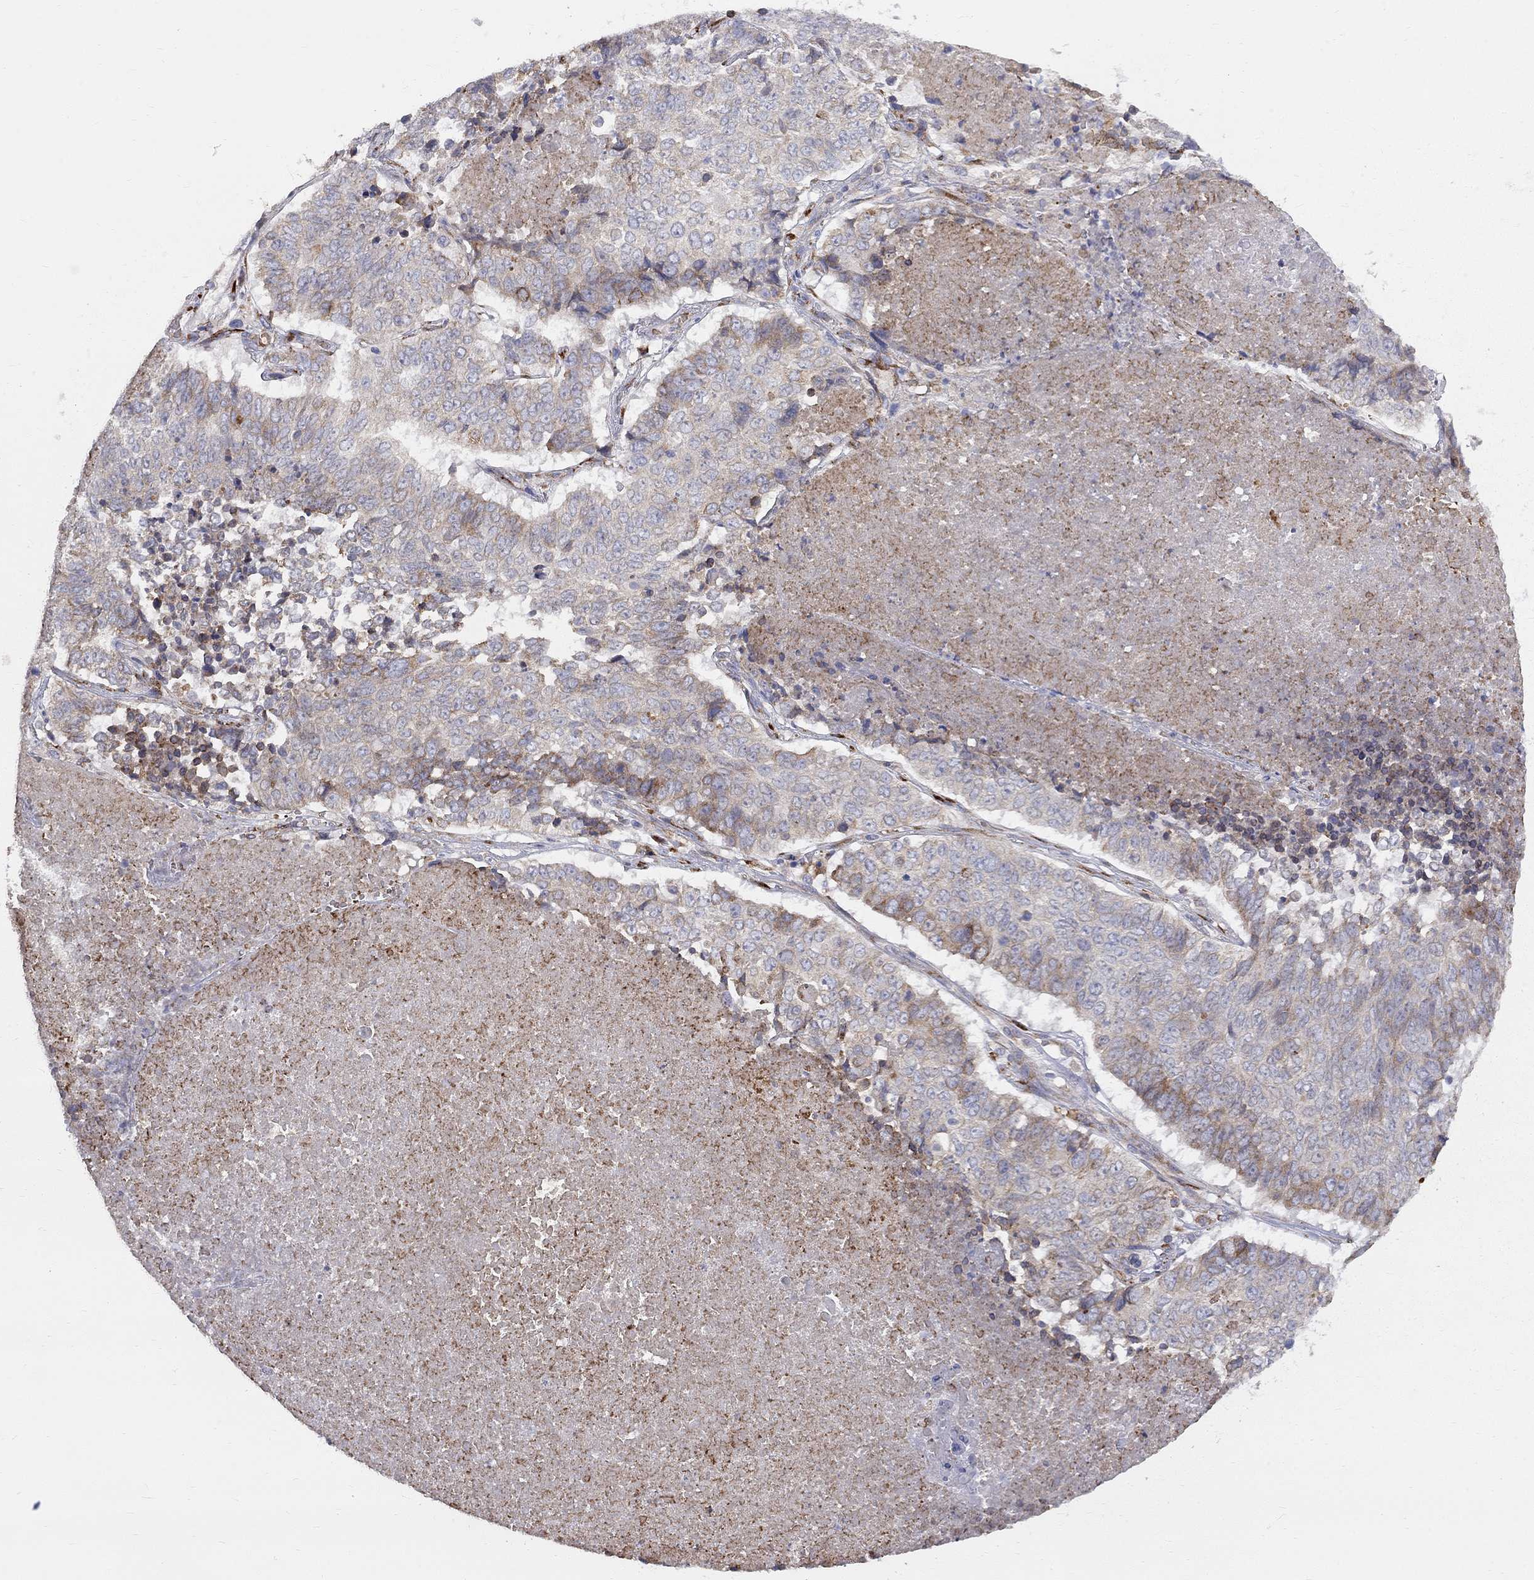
{"staining": {"intensity": "strong", "quantity": "<25%", "location": "cytoplasmic/membranous"}, "tissue": "lung cancer", "cell_type": "Tumor cells", "image_type": "cancer", "snomed": [{"axis": "morphology", "description": "Squamous cell carcinoma, NOS"}, {"axis": "topography", "description": "Lung"}], "caption": "Immunohistochemistry (DAB) staining of human lung squamous cell carcinoma displays strong cytoplasmic/membranous protein positivity in about <25% of tumor cells.", "gene": "CASTOR1", "patient": {"sex": "male", "age": 64}}